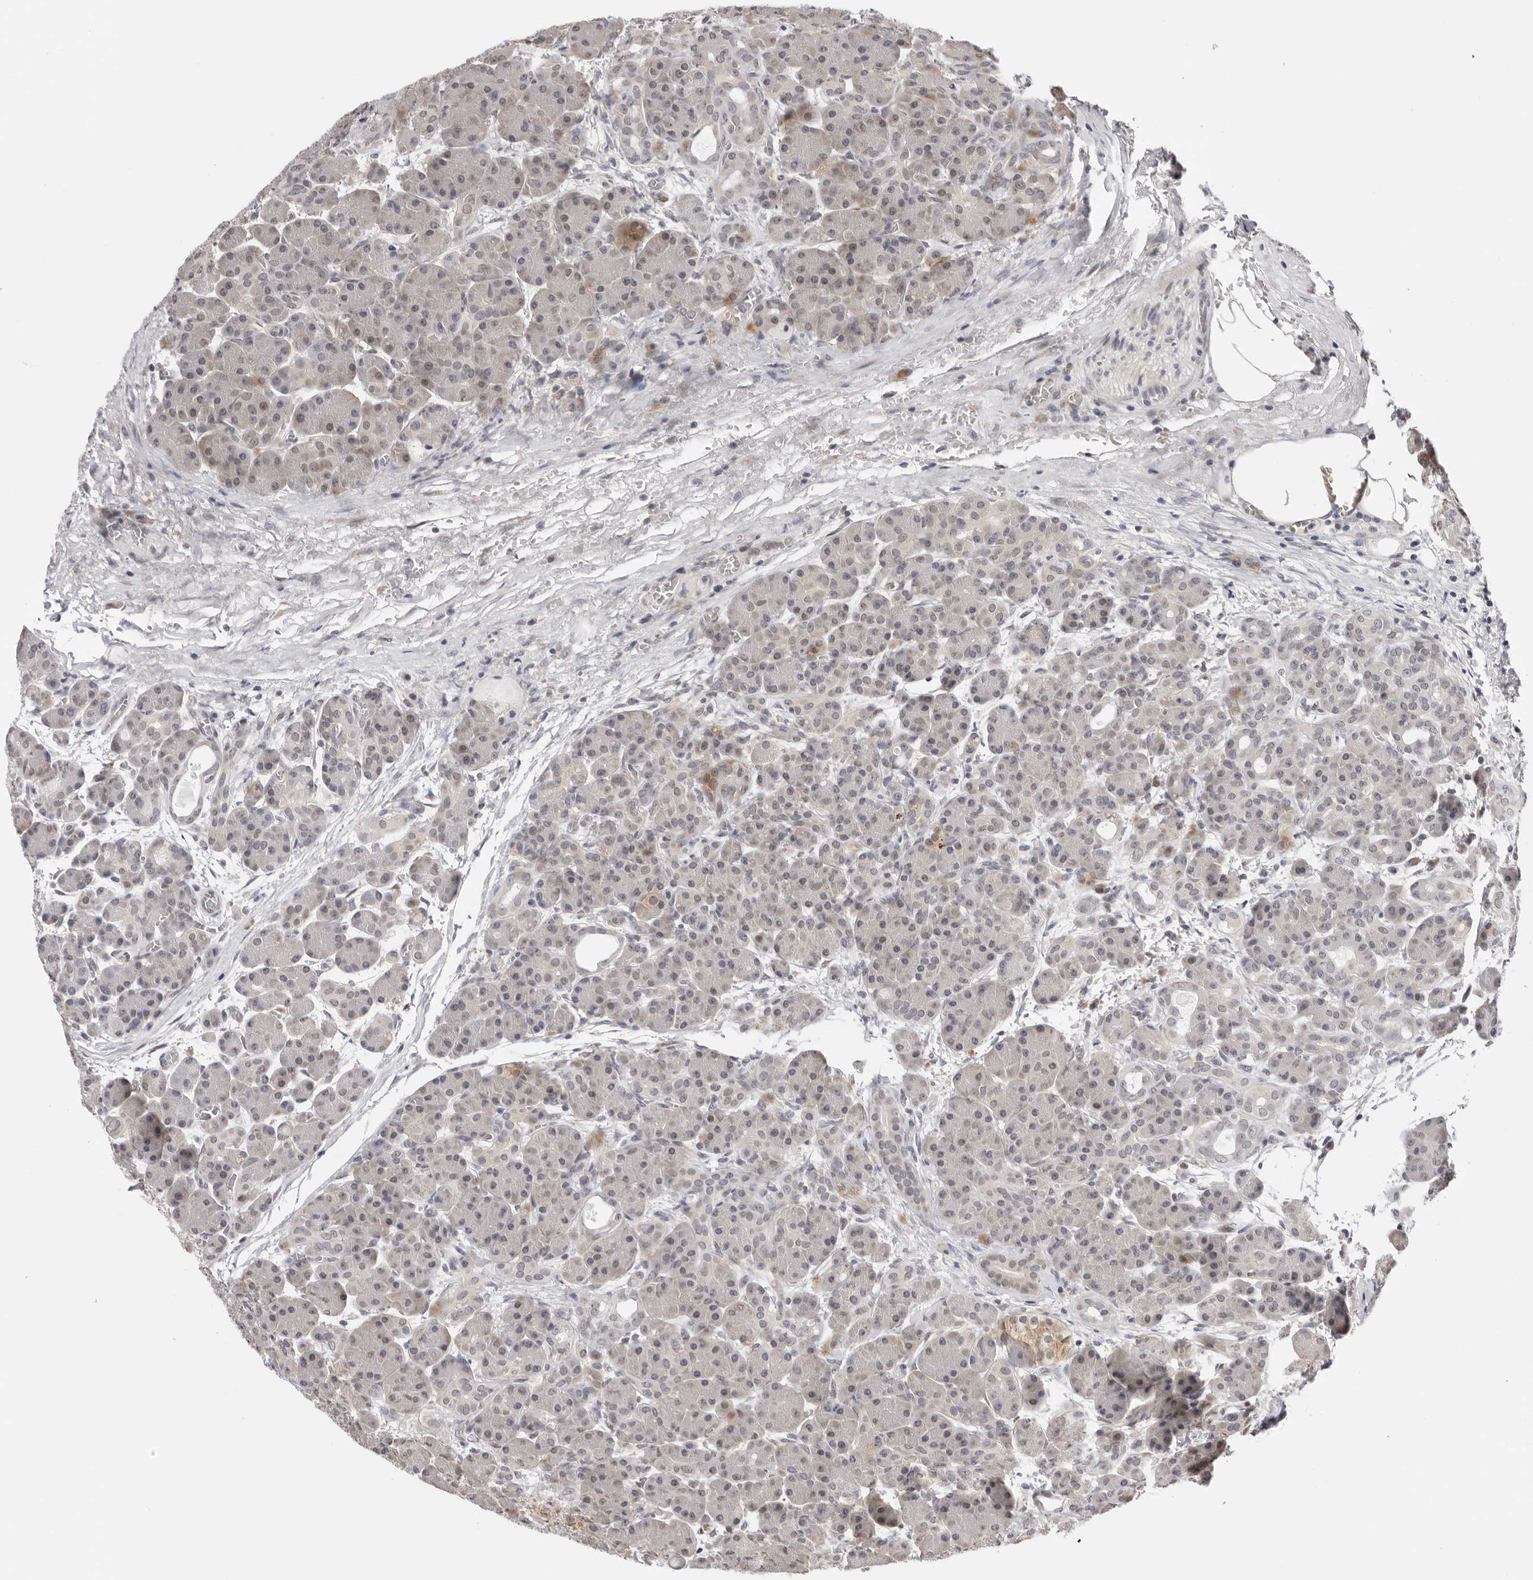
{"staining": {"intensity": "moderate", "quantity": "<25%", "location": "cytoplasmic/membranous,nuclear"}, "tissue": "pancreas", "cell_type": "Exocrine glandular cells", "image_type": "normal", "snomed": [{"axis": "morphology", "description": "Normal tissue, NOS"}, {"axis": "topography", "description": "Pancreas"}], "caption": "Pancreas stained with IHC displays moderate cytoplasmic/membranous,nuclear expression in approximately <25% of exocrine glandular cells. (brown staining indicates protein expression, while blue staining denotes nuclei).", "gene": "PRUNE1", "patient": {"sex": "male", "age": 63}}